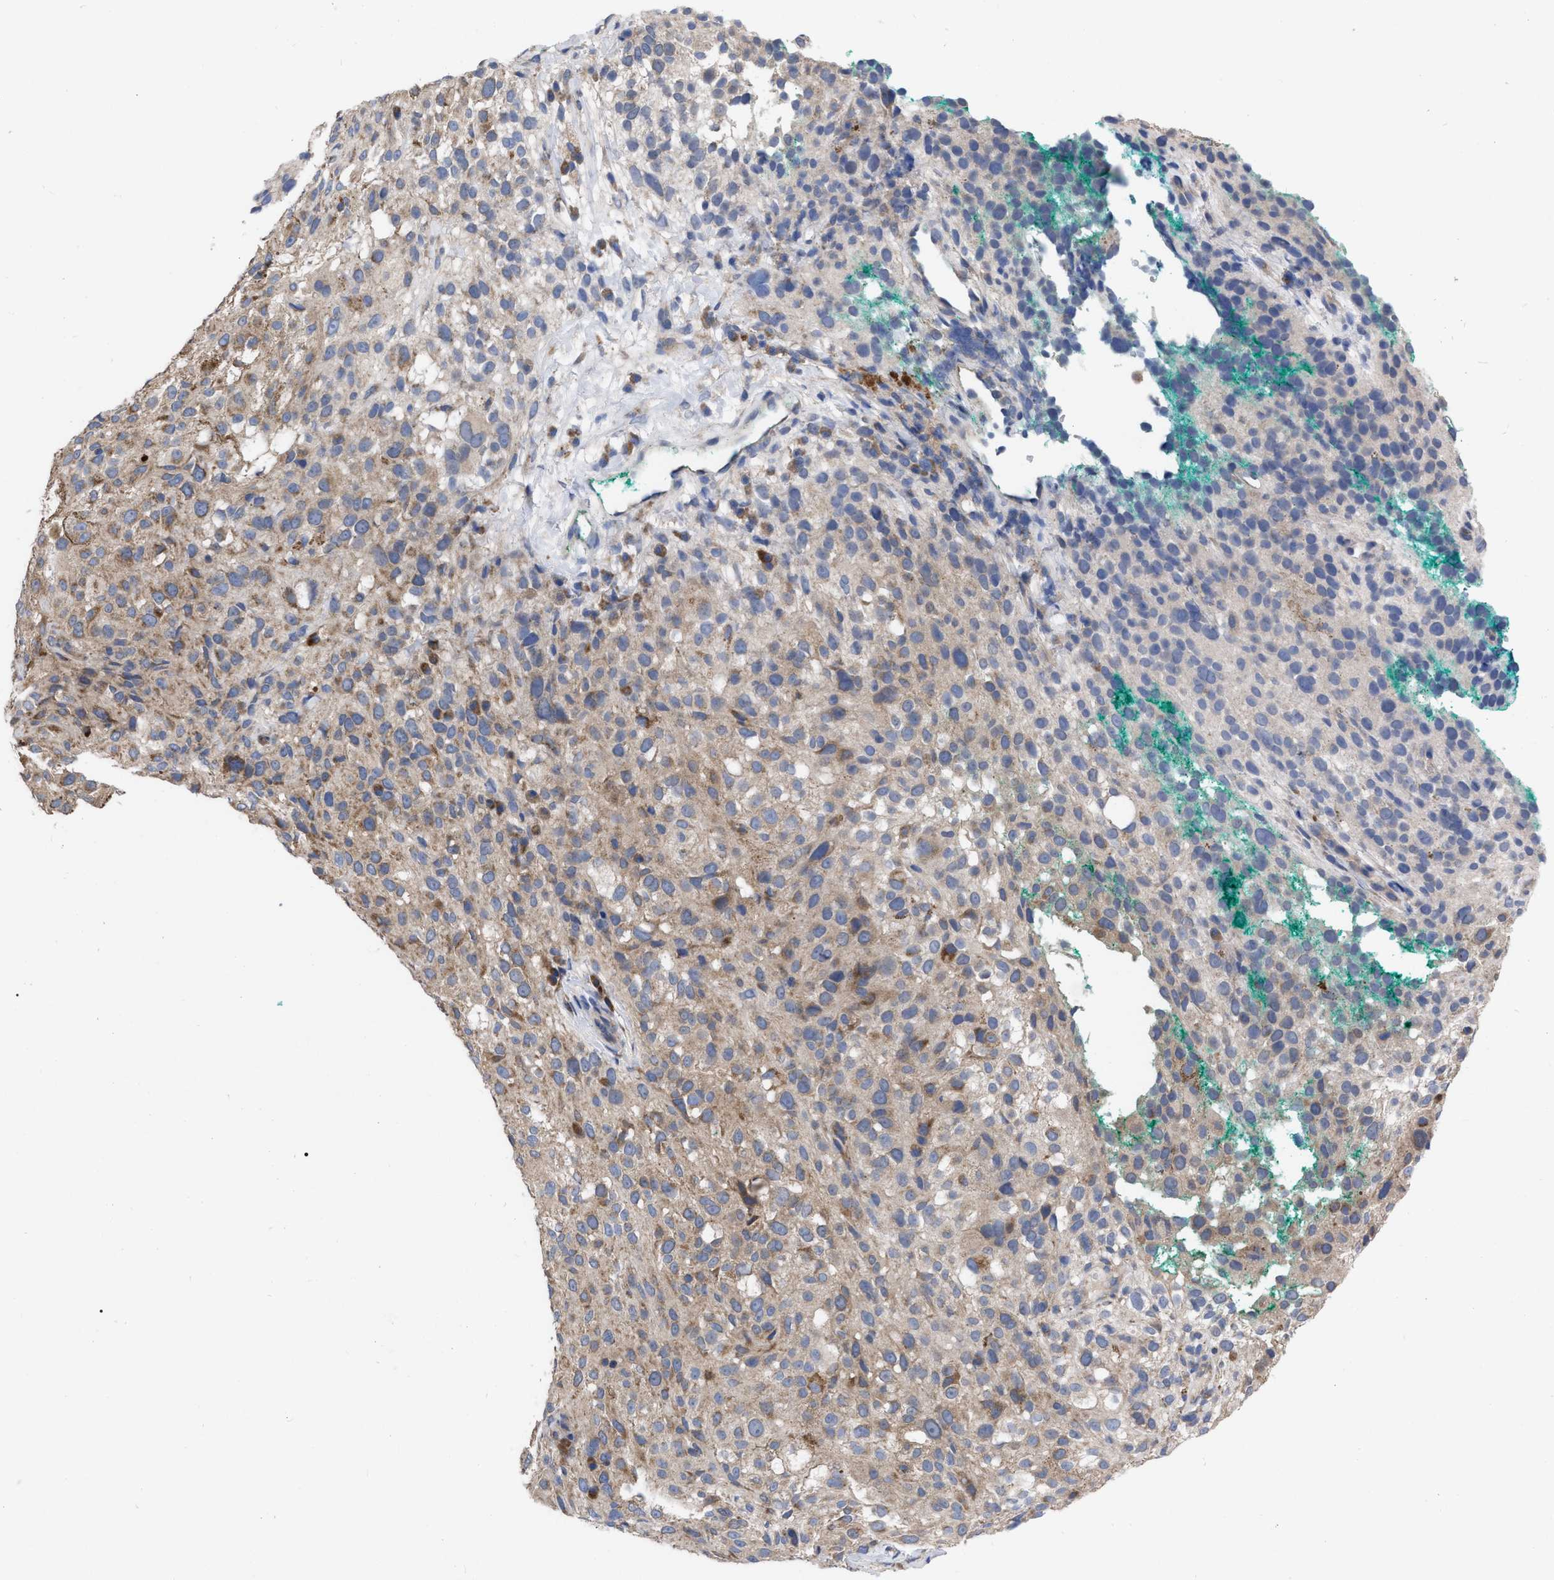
{"staining": {"intensity": "moderate", "quantity": "25%-75%", "location": "cytoplasmic/membranous"}, "tissue": "melanoma", "cell_type": "Tumor cells", "image_type": "cancer", "snomed": [{"axis": "morphology", "description": "Necrosis, NOS"}, {"axis": "morphology", "description": "Malignant melanoma, NOS"}, {"axis": "topography", "description": "Skin"}], "caption": "Immunohistochemical staining of malignant melanoma demonstrates moderate cytoplasmic/membranous protein positivity in approximately 25%-75% of tumor cells.", "gene": "CDKN2C", "patient": {"sex": "female", "age": 87}}